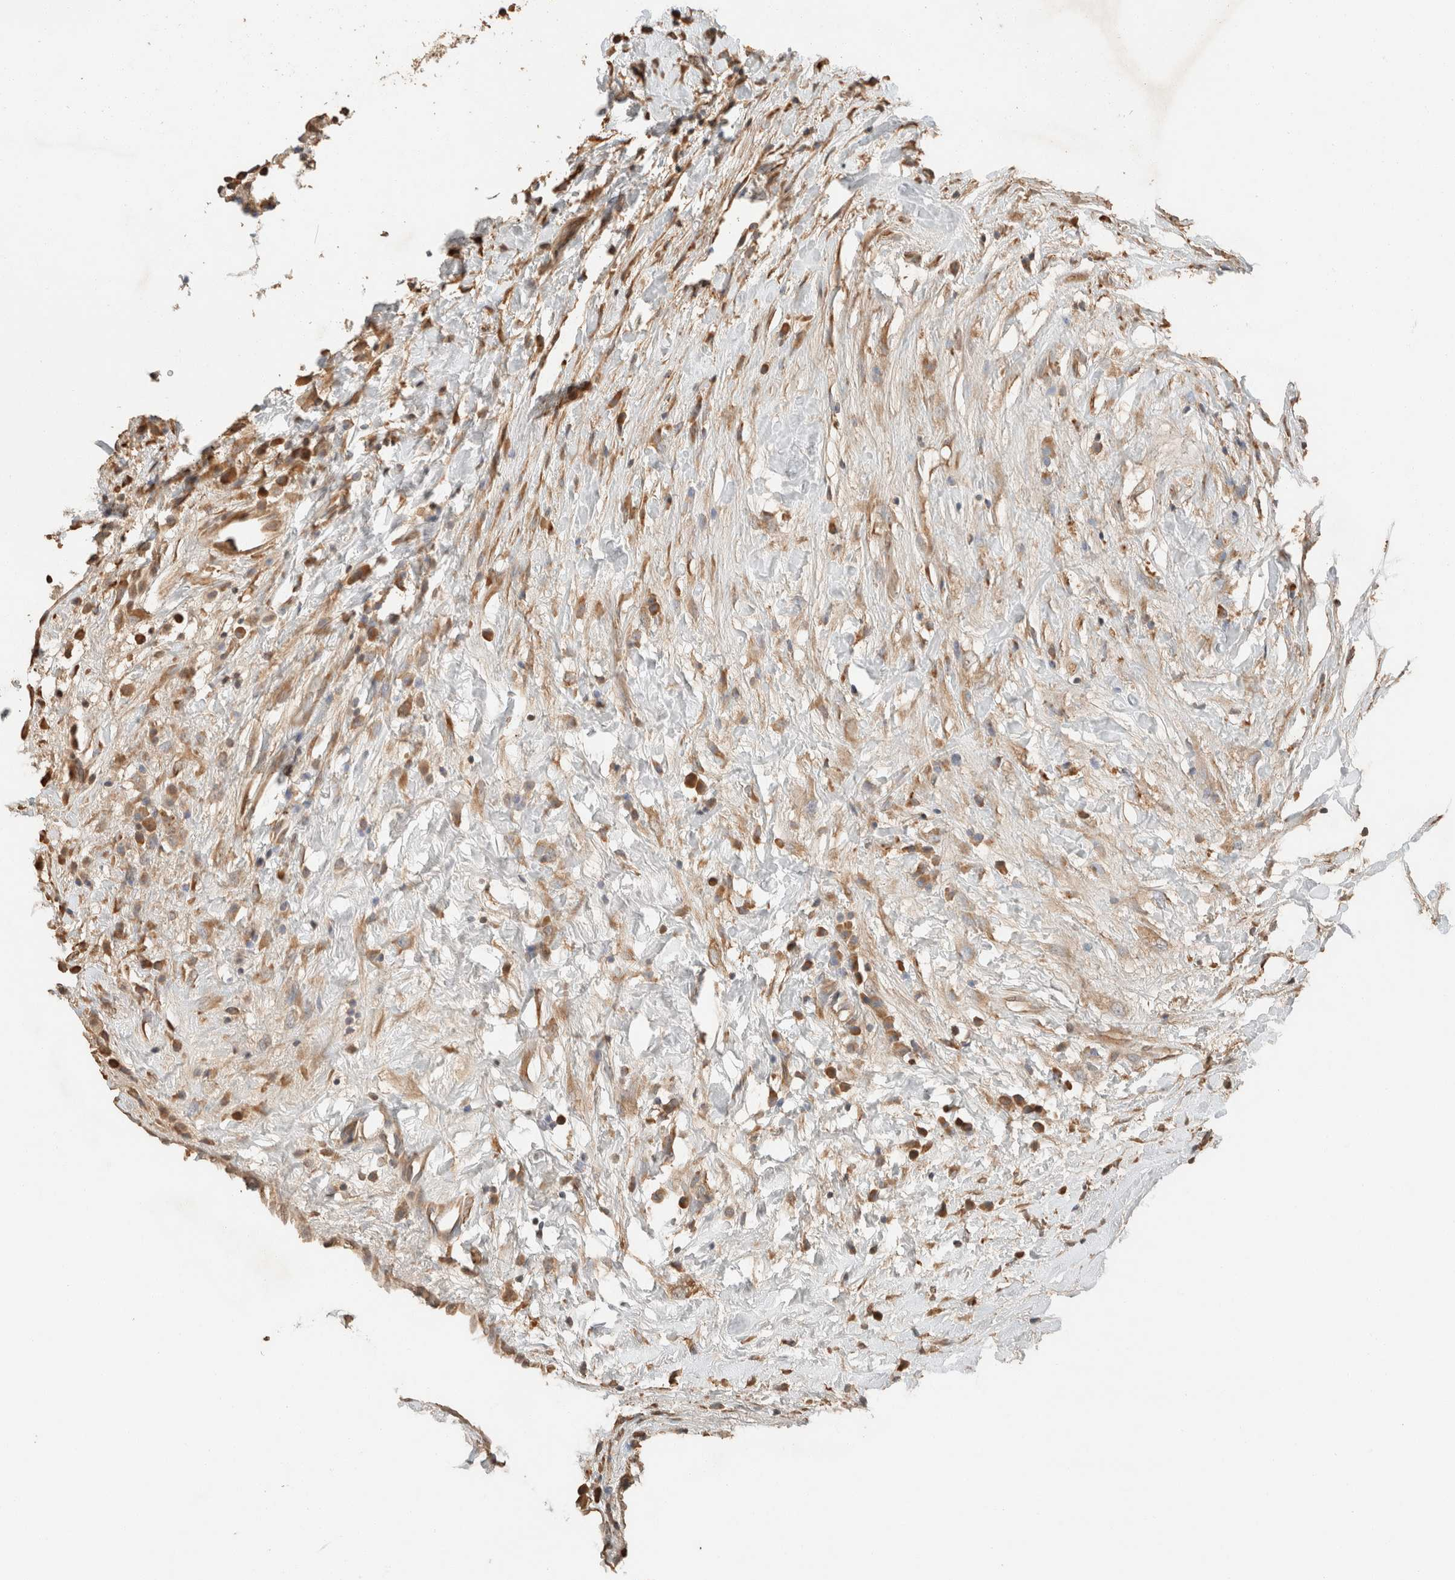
{"staining": {"intensity": "moderate", "quantity": ">75%", "location": "cytoplasmic/membranous"}, "tissue": "breast cancer", "cell_type": "Tumor cells", "image_type": "cancer", "snomed": [{"axis": "morphology", "description": "Duct carcinoma"}, {"axis": "topography", "description": "Breast"}], "caption": "DAB immunohistochemical staining of infiltrating ductal carcinoma (breast) displays moderate cytoplasmic/membranous protein staining in approximately >75% of tumor cells. The protein is shown in brown color, while the nuclei are stained blue.", "gene": "TUBD1", "patient": {"sex": "female", "age": 37}}